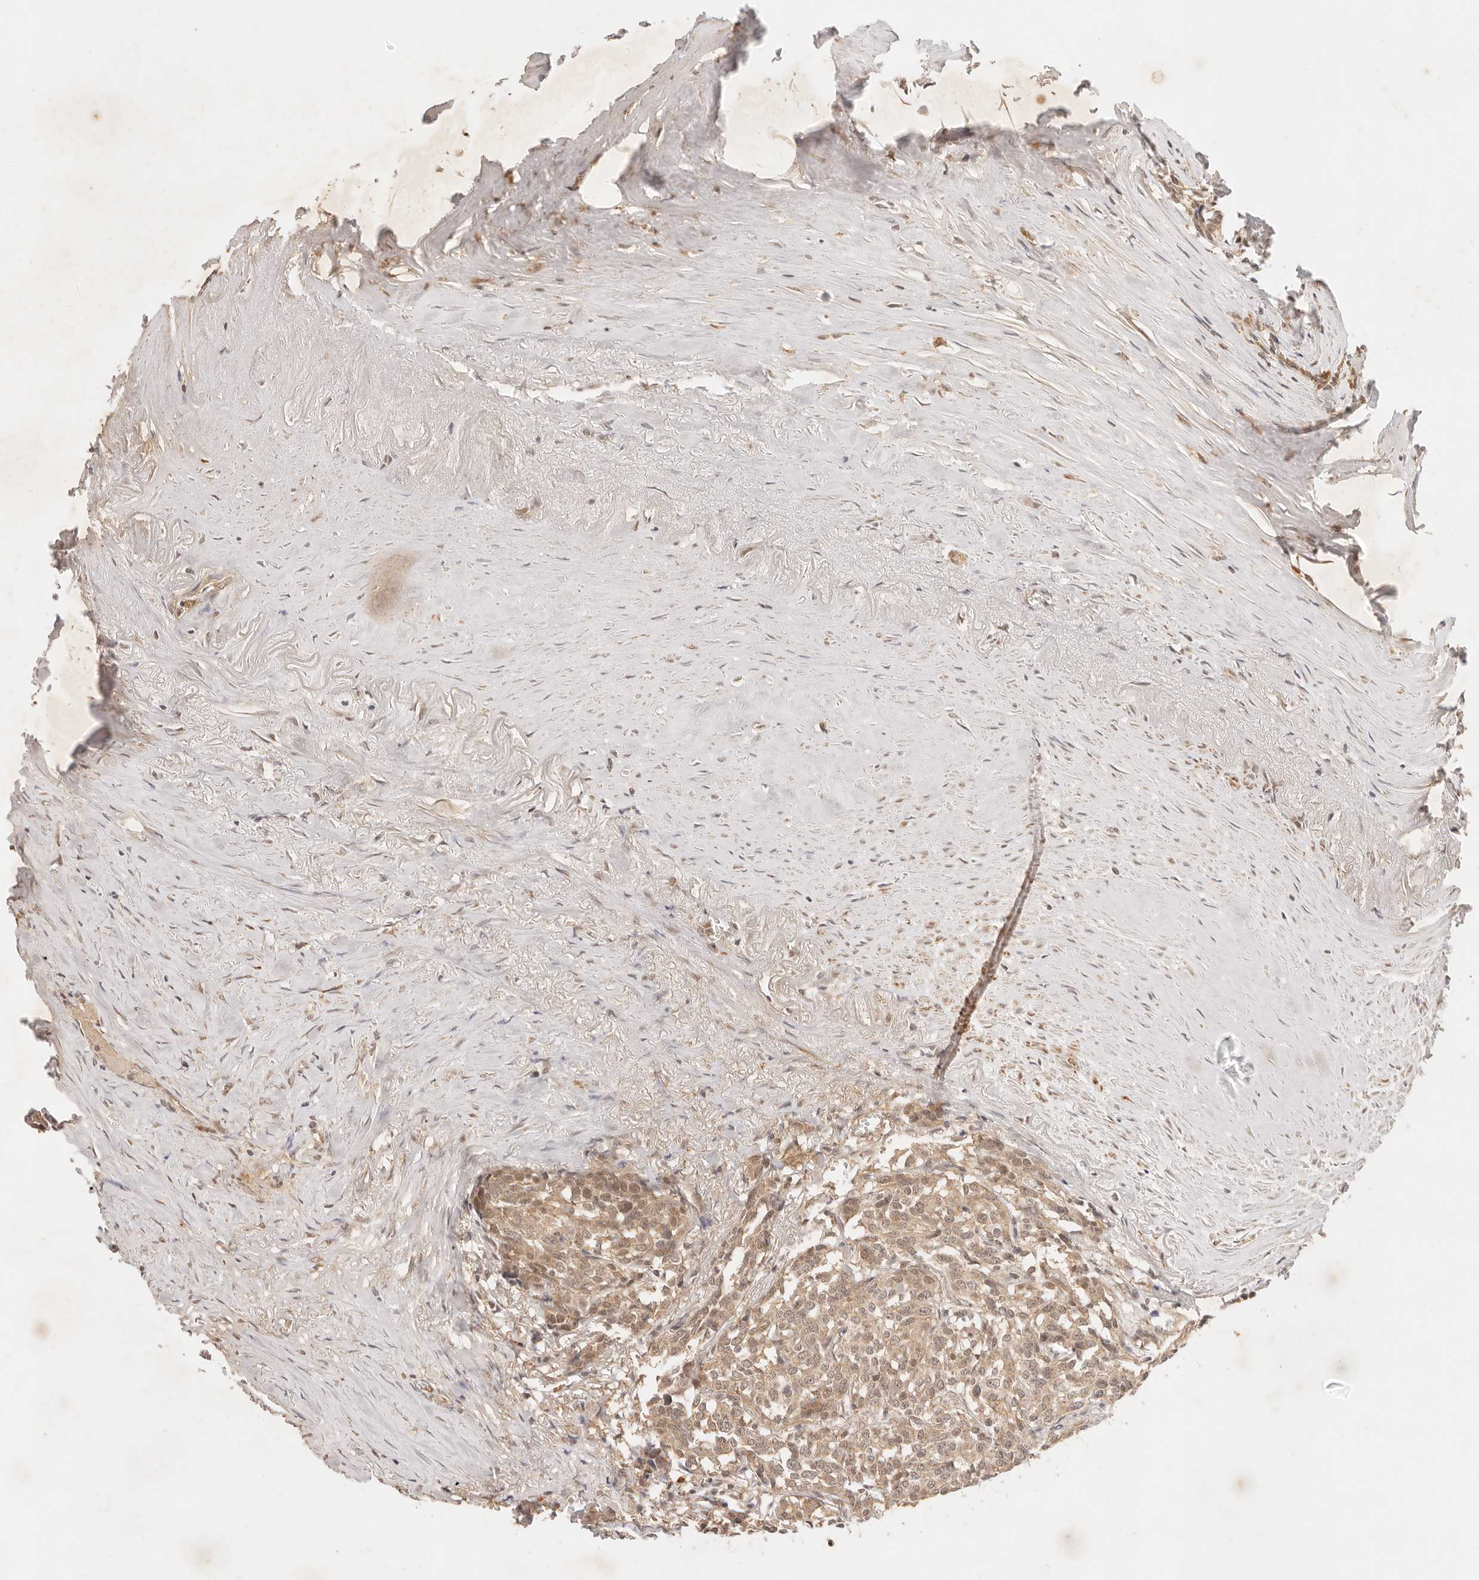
{"staining": {"intensity": "moderate", "quantity": ">75%", "location": "cytoplasmic/membranous,nuclear"}, "tissue": "carcinoid", "cell_type": "Tumor cells", "image_type": "cancer", "snomed": [{"axis": "morphology", "description": "Carcinoid, malignant, NOS"}, {"axis": "topography", "description": "Lung"}], "caption": "The photomicrograph exhibits staining of malignant carcinoid, revealing moderate cytoplasmic/membranous and nuclear protein expression (brown color) within tumor cells.", "gene": "TRIM11", "patient": {"sex": "female", "age": 46}}